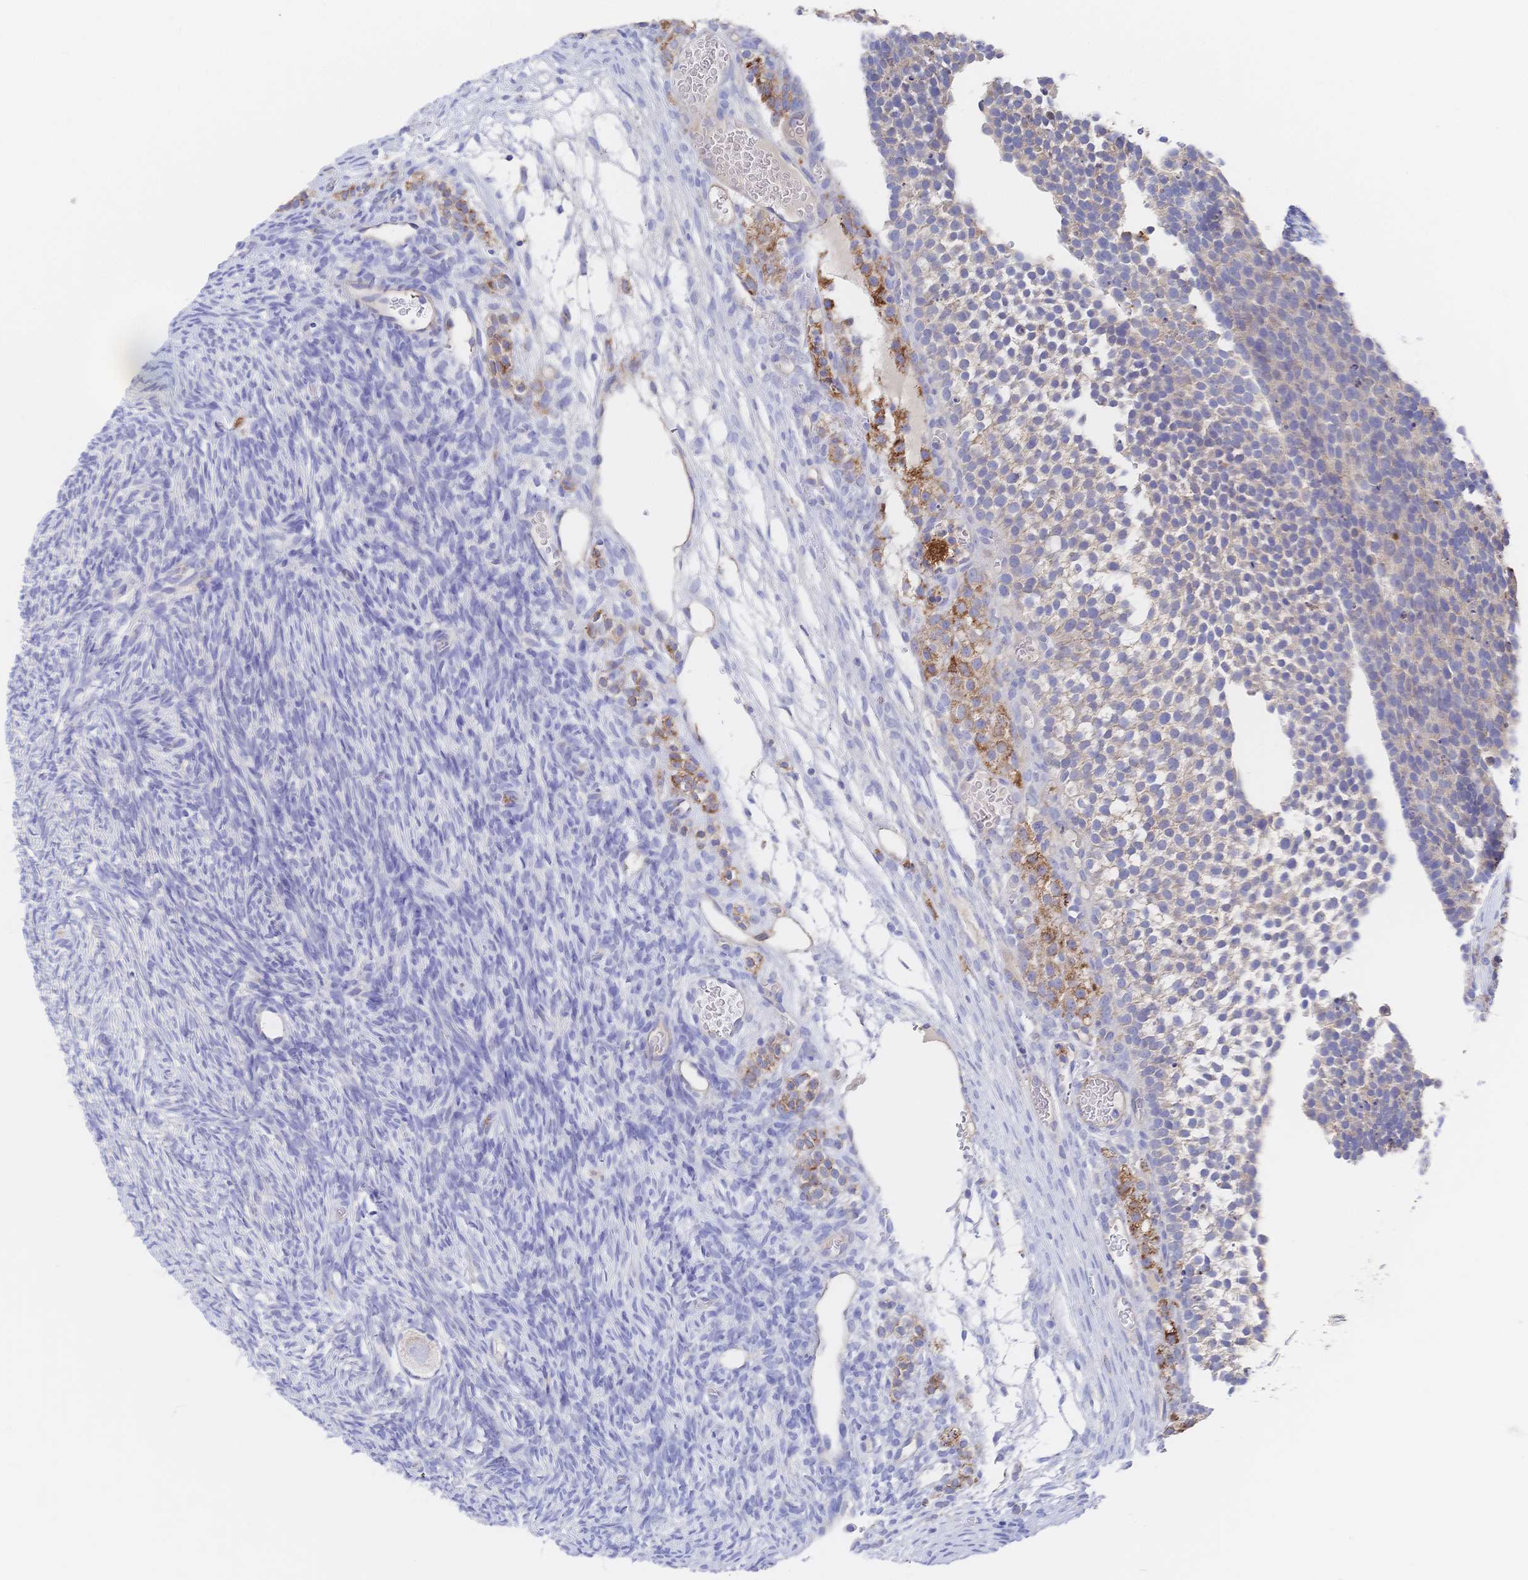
{"staining": {"intensity": "negative", "quantity": "none", "location": "none"}, "tissue": "ovary", "cell_type": "Follicle cells", "image_type": "normal", "snomed": [{"axis": "morphology", "description": "Normal tissue, NOS"}, {"axis": "topography", "description": "Ovary"}], "caption": "The immunohistochemistry (IHC) micrograph has no significant expression in follicle cells of ovary.", "gene": "F11R", "patient": {"sex": "female", "age": 34}}